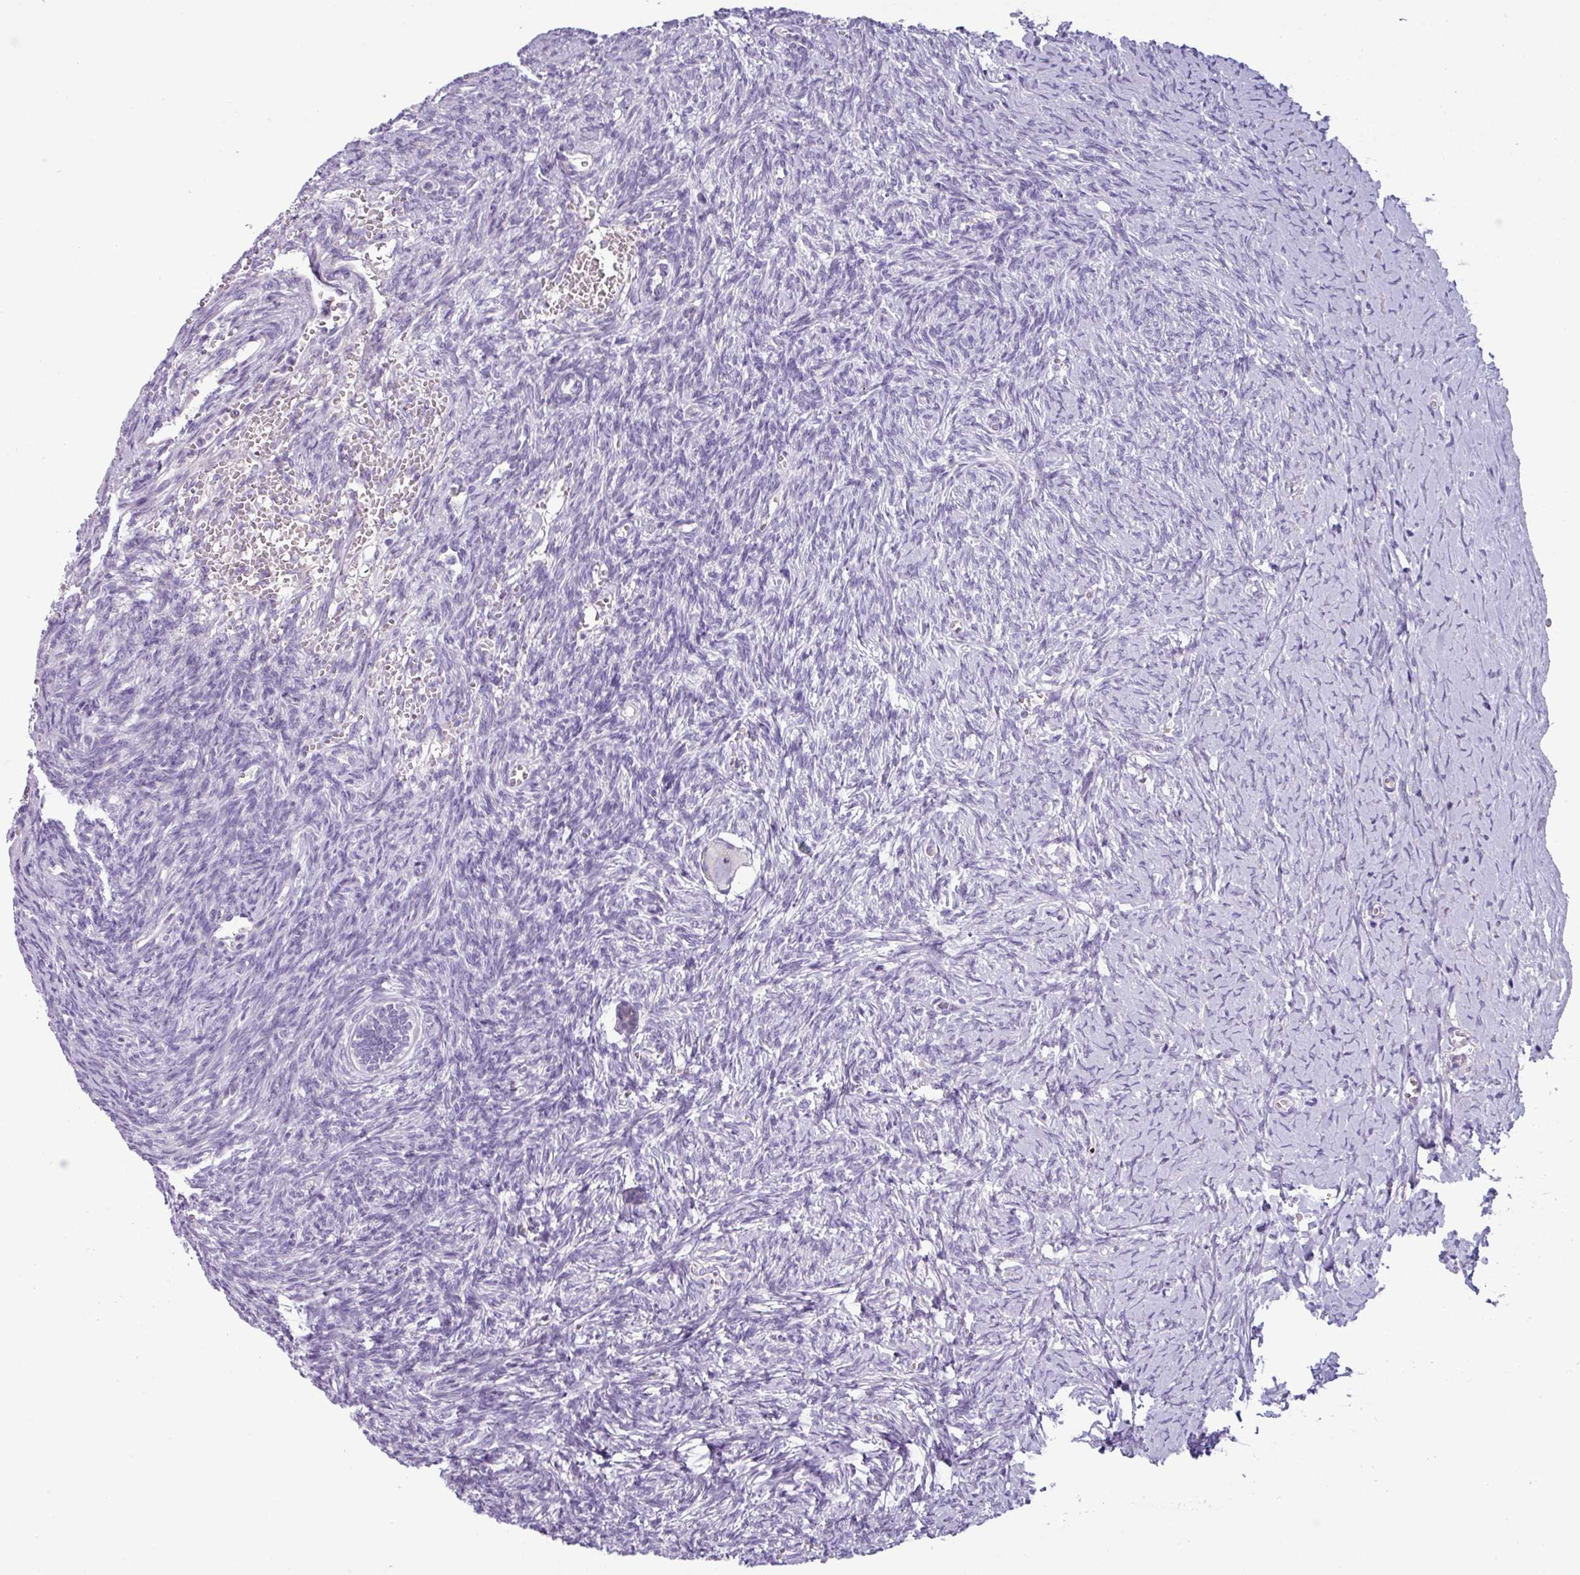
{"staining": {"intensity": "negative", "quantity": "none", "location": "none"}, "tissue": "ovary", "cell_type": "Ovarian stroma cells", "image_type": "normal", "snomed": [{"axis": "morphology", "description": "Normal tissue, NOS"}, {"axis": "topography", "description": "Ovary"}], "caption": "Immunohistochemical staining of benign human ovary reveals no significant staining in ovarian stroma cells. Nuclei are stained in blue.", "gene": "RGS16", "patient": {"sex": "female", "age": 39}}